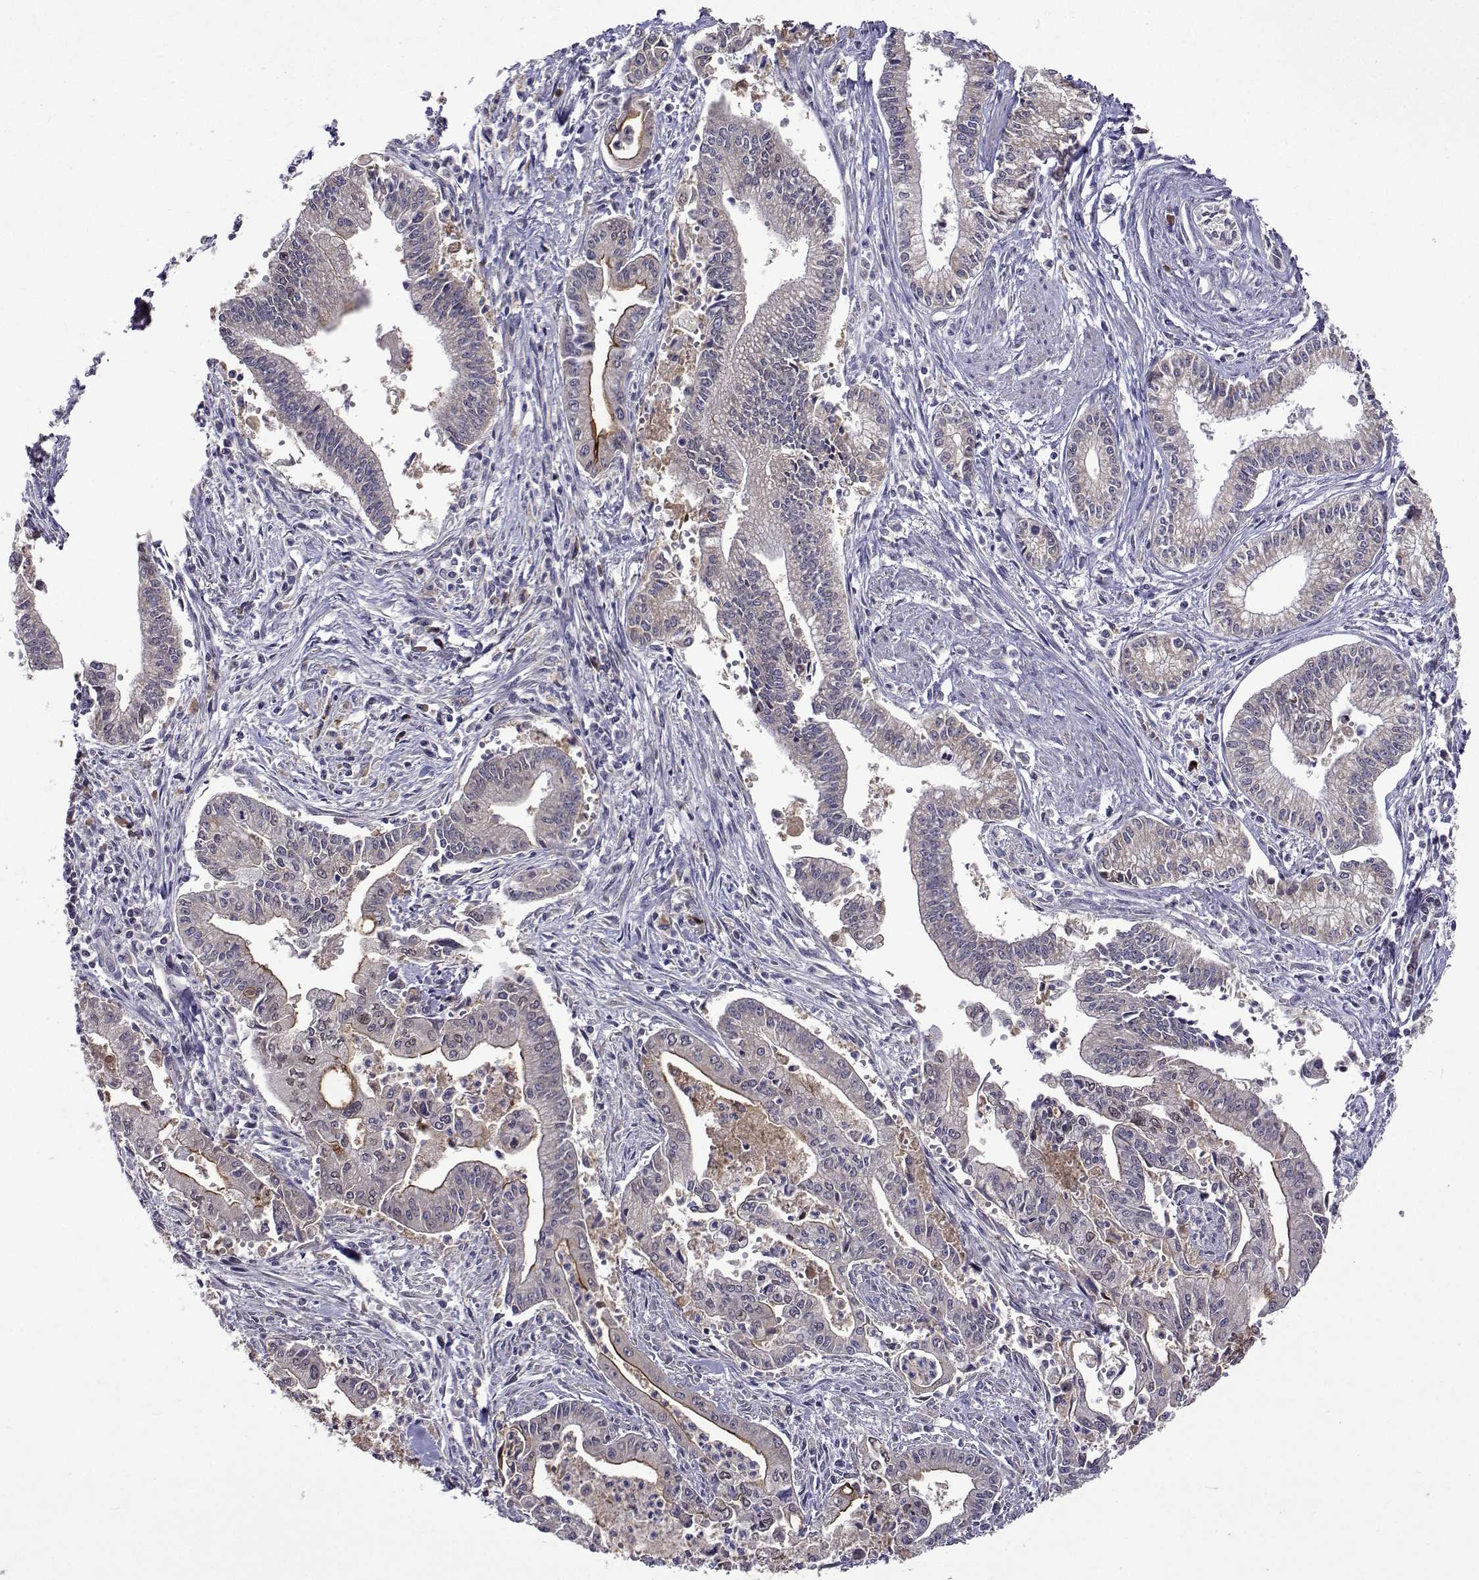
{"staining": {"intensity": "weak", "quantity": "<25%", "location": "cytoplasmic/membranous"}, "tissue": "pancreatic cancer", "cell_type": "Tumor cells", "image_type": "cancer", "snomed": [{"axis": "morphology", "description": "Adenocarcinoma, NOS"}, {"axis": "topography", "description": "Pancreas"}], "caption": "Immunohistochemical staining of pancreatic cancer reveals no significant positivity in tumor cells.", "gene": "TARBP2", "patient": {"sex": "female", "age": 65}}